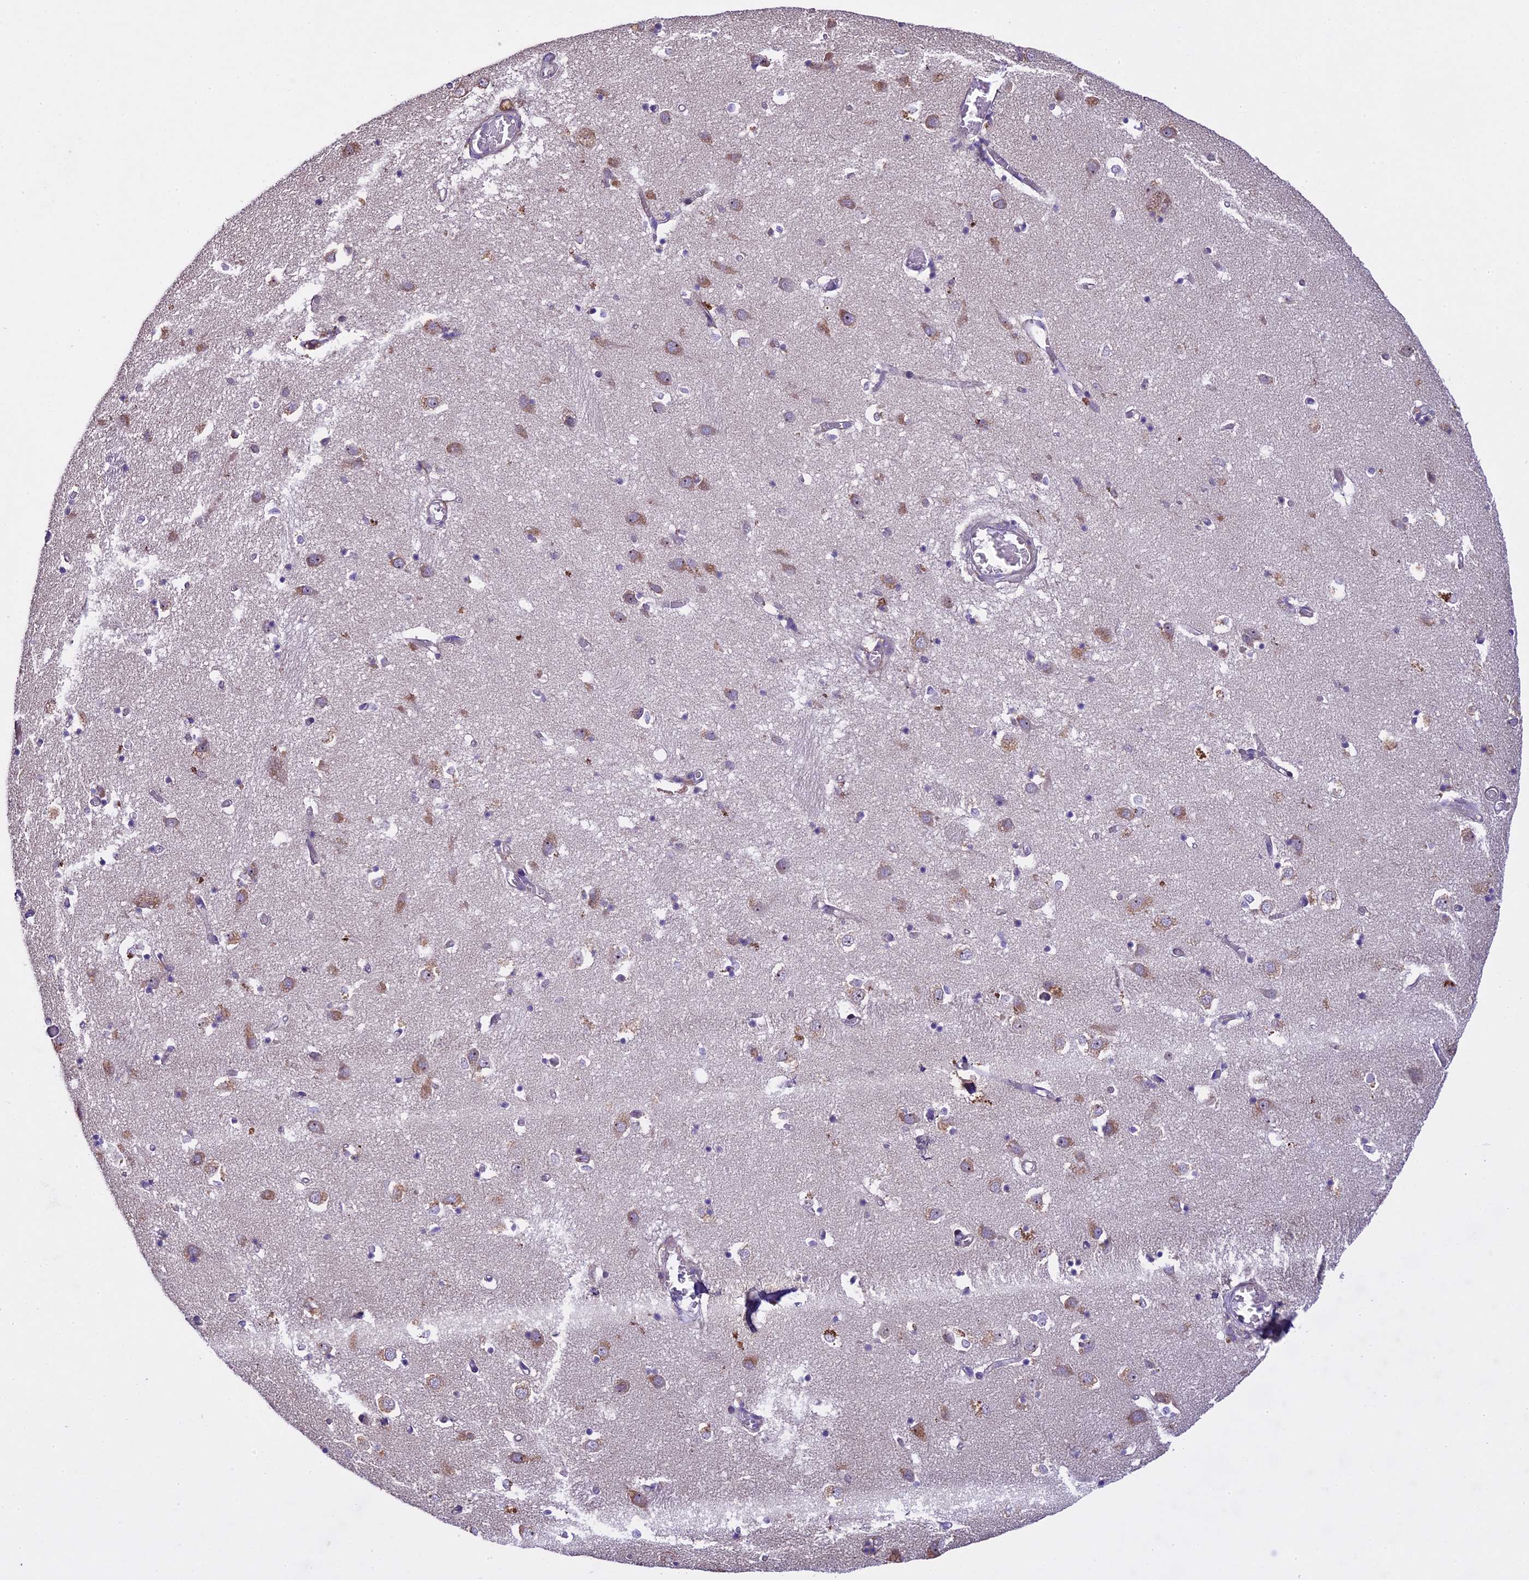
{"staining": {"intensity": "moderate", "quantity": "<25%", "location": "cytoplasmic/membranous"}, "tissue": "caudate", "cell_type": "Glial cells", "image_type": "normal", "snomed": [{"axis": "morphology", "description": "Normal tissue, NOS"}, {"axis": "topography", "description": "Lateral ventricle wall"}], "caption": "Immunohistochemical staining of normal human caudate shows moderate cytoplasmic/membranous protein expression in approximately <25% of glial cells.", "gene": "SPIRE1", "patient": {"sex": "male", "age": 70}}